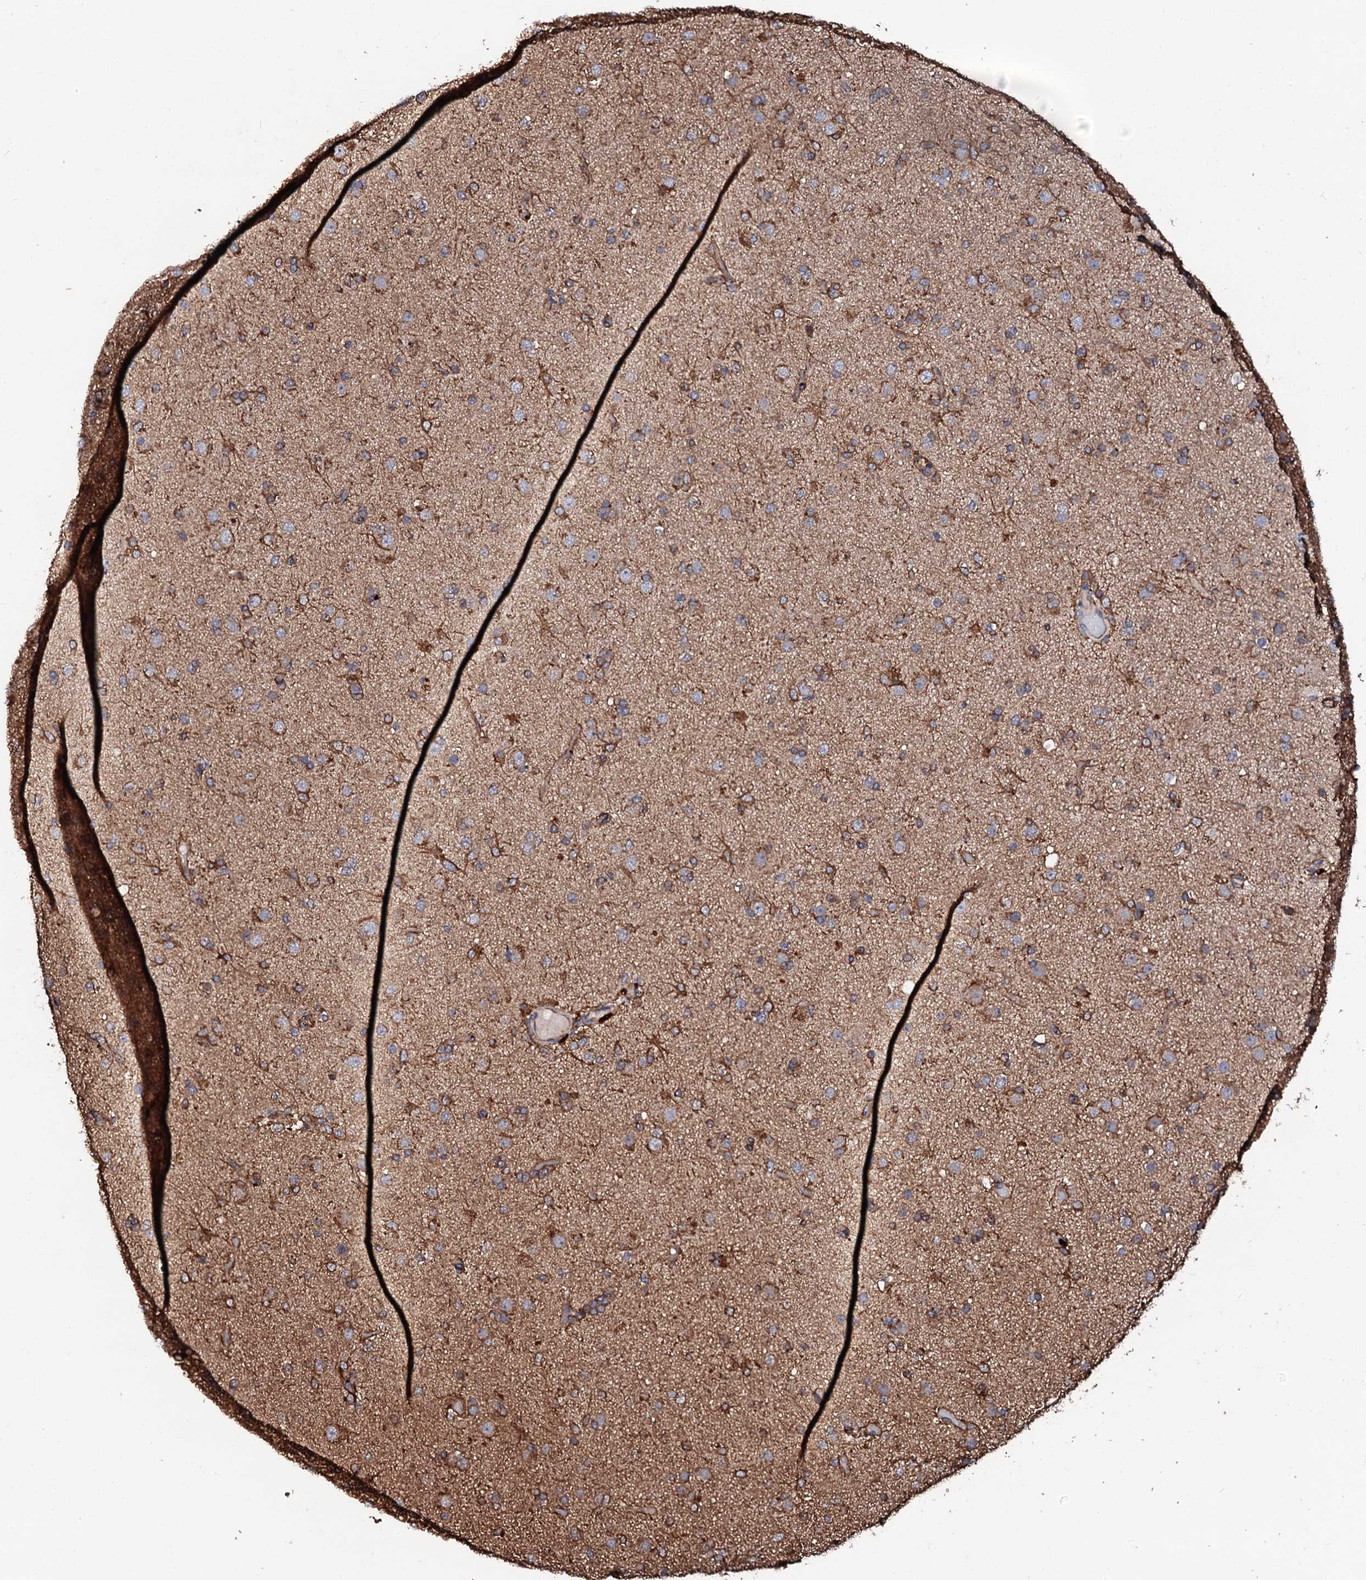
{"staining": {"intensity": "moderate", "quantity": ">75%", "location": "cytoplasmic/membranous"}, "tissue": "glioma", "cell_type": "Tumor cells", "image_type": "cancer", "snomed": [{"axis": "morphology", "description": "Glioma, malignant, Low grade"}, {"axis": "topography", "description": "Brain"}], "caption": "A high-resolution histopathology image shows immunohistochemistry staining of glioma, which demonstrates moderate cytoplasmic/membranous positivity in approximately >75% of tumor cells.", "gene": "CKAP5", "patient": {"sex": "male", "age": 65}}